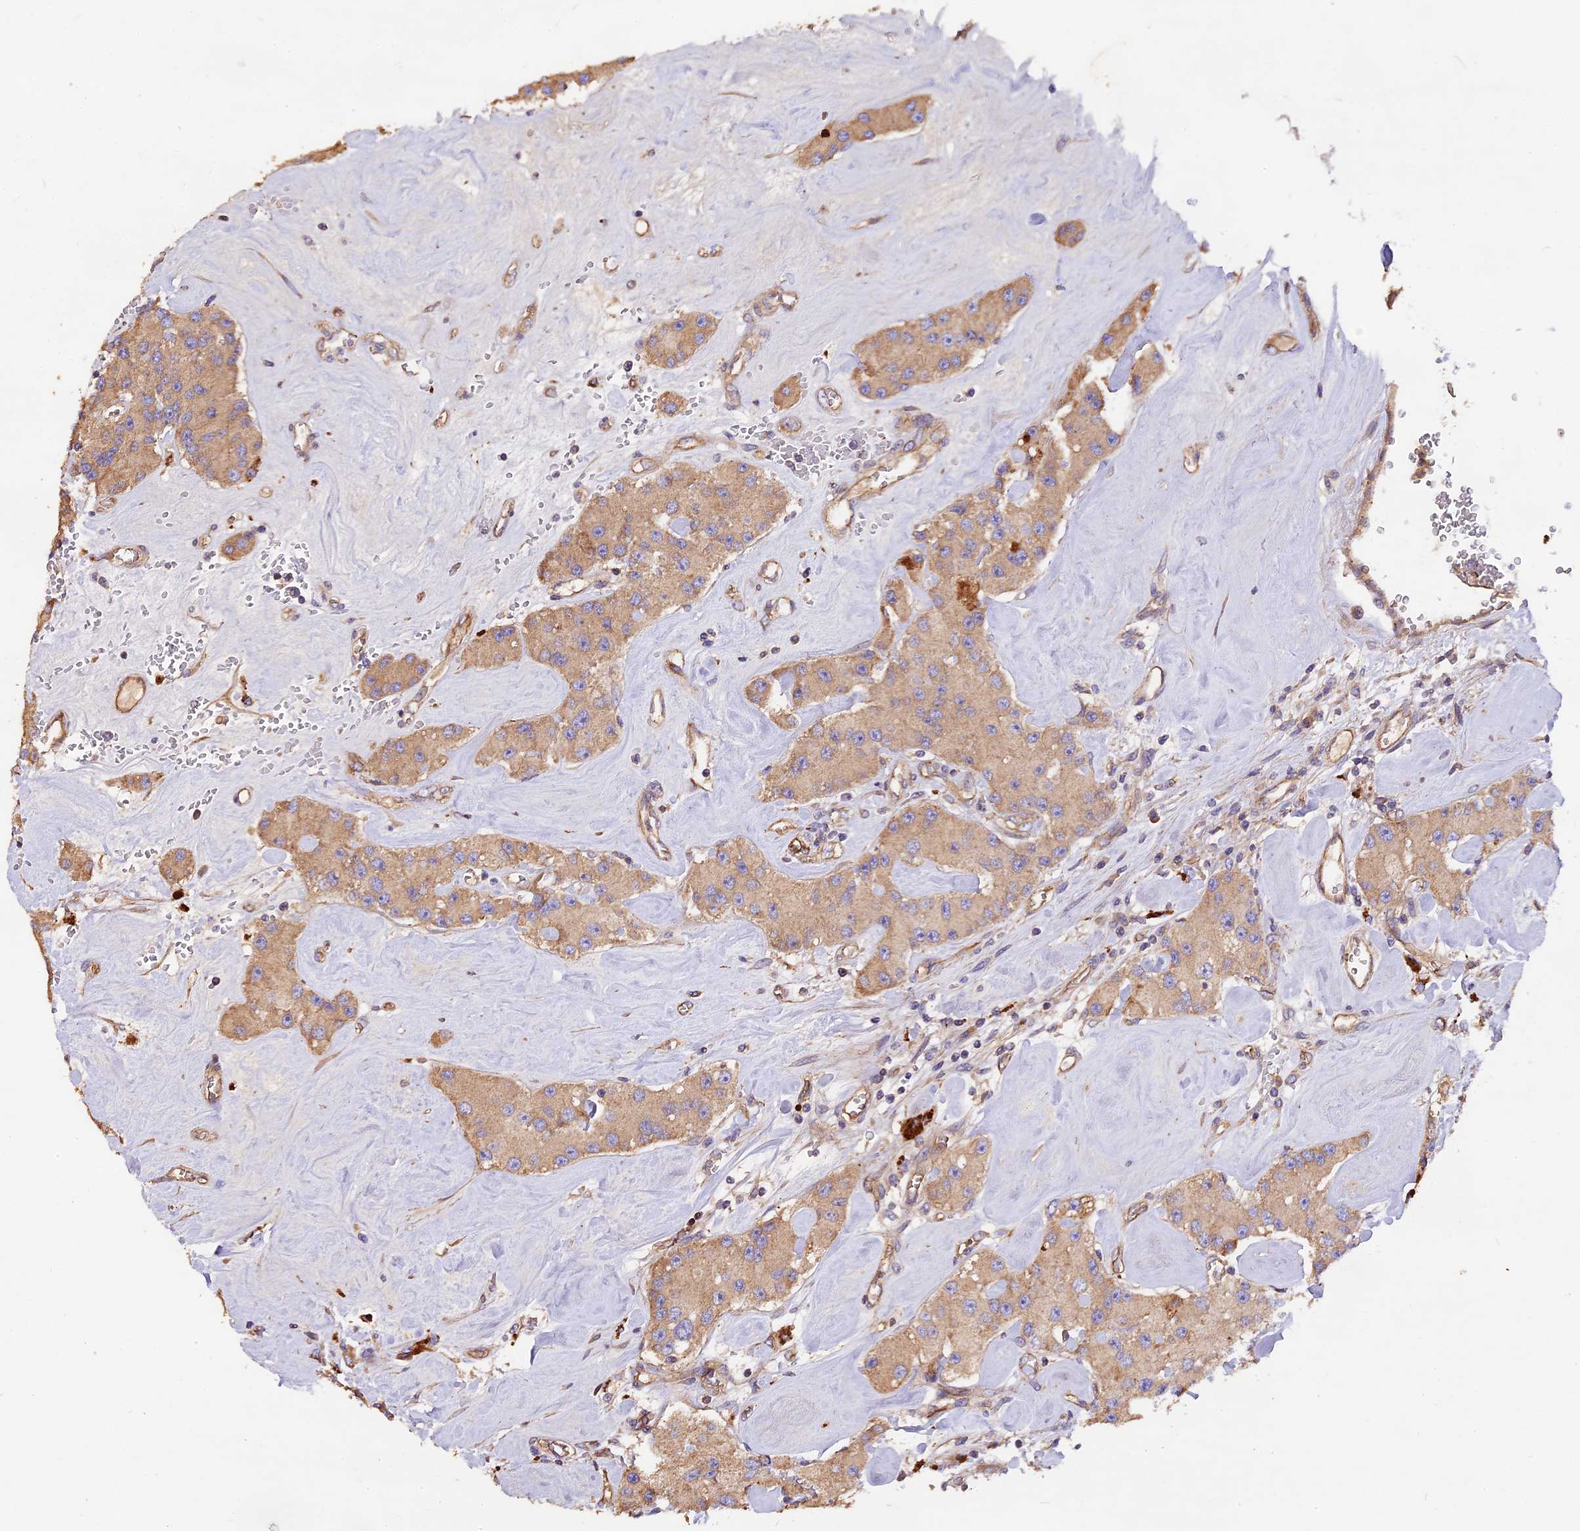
{"staining": {"intensity": "weak", "quantity": "25%-75%", "location": "cytoplasmic/membranous"}, "tissue": "carcinoid", "cell_type": "Tumor cells", "image_type": "cancer", "snomed": [{"axis": "morphology", "description": "Carcinoid, malignant, NOS"}, {"axis": "topography", "description": "Pancreas"}], "caption": "IHC histopathology image of neoplastic tissue: malignant carcinoid stained using IHC demonstrates low levels of weak protein expression localized specifically in the cytoplasmic/membranous of tumor cells, appearing as a cytoplasmic/membranous brown color.", "gene": "ERMARD", "patient": {"sex": "male", "age": 41}}